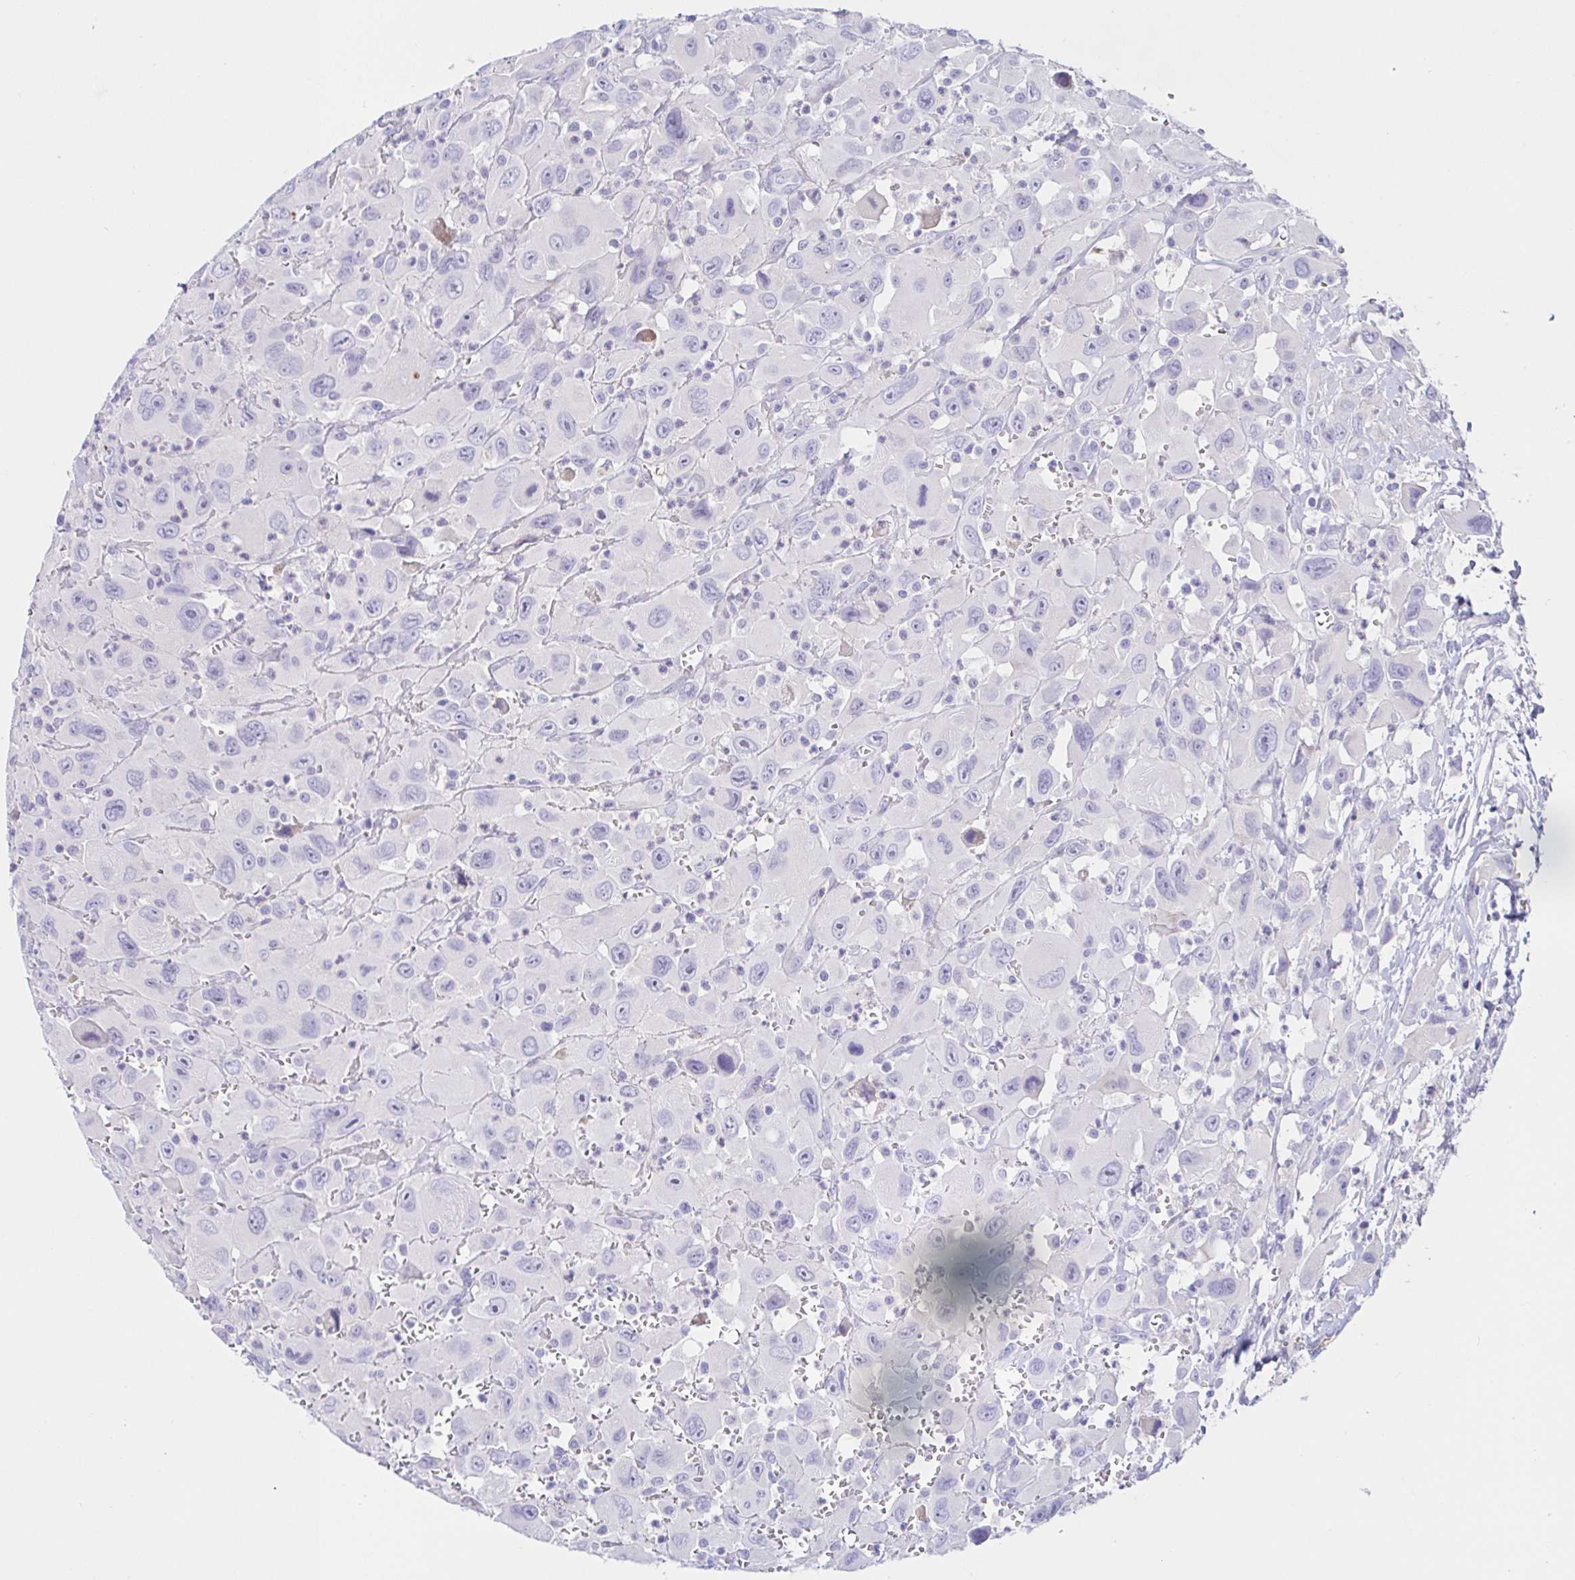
{"staining": {"intensity": "negative", "quantity": "none", "location": "none"}, "tissue": "head and neck cancer", "cell_type": "Tumor cells", "image_type": "cancer", "snomed": [{"axis": "morphology", "description": "Squamous cell carcinoma, NOS"}, {"axis": "morphology", "description": "Squamous cell carcinoma, metastatic, NOS"}, {"axis": "topography", "description": "Oral tissue"}, {"axis": "topography", "description": "Head-Neck"}], "caption": "There is no significant staining in tumor cells of head and neck cancer (metastatic squamous cell carcinoma). Brightfield microscopy of IHC stained with DAB (brown) and hematoxylin (blue), captured at high magnification.", "gene": "SAA4", "patient": {"sex": "female", "age": 85}}